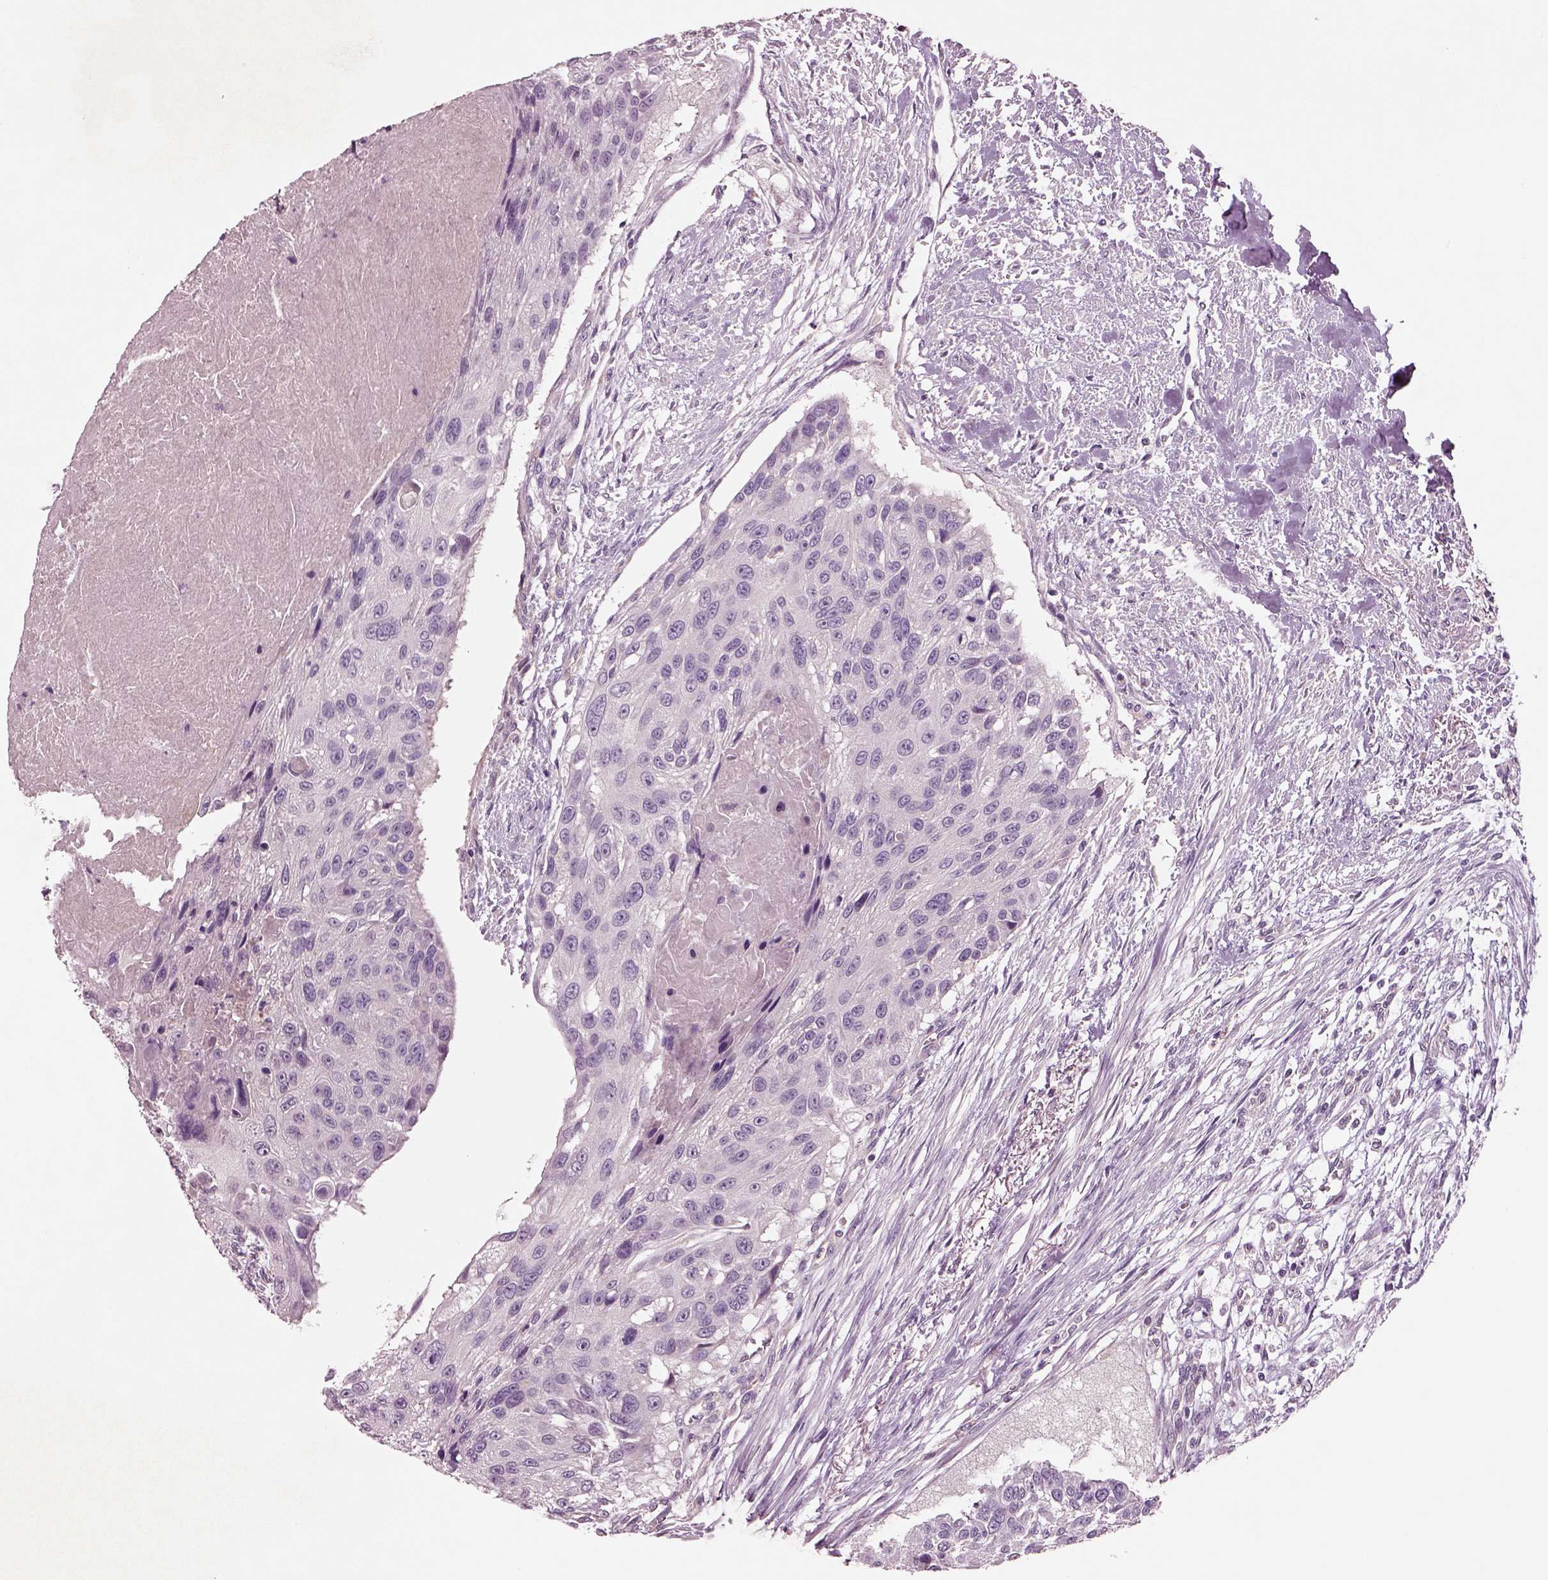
{"staining": {"intensity": "negative", "quantity": "none", "location": "none"}, "tissue": "urothelial cancer", "cell_type": "Tumor cells", "image_type": "cancer", "snomed": [{"axis": "morphology", "description": "Urothelial carcinoma, NOS"}, {"axis": "topography", "description": "Urinary bladder"}], "caption": "Micrograph shows no significant protein positivity in tumor cells of transitional cell carcinoma.", "gene": "DUOXA2", "patient": {"sex": "male", "age": 55}}